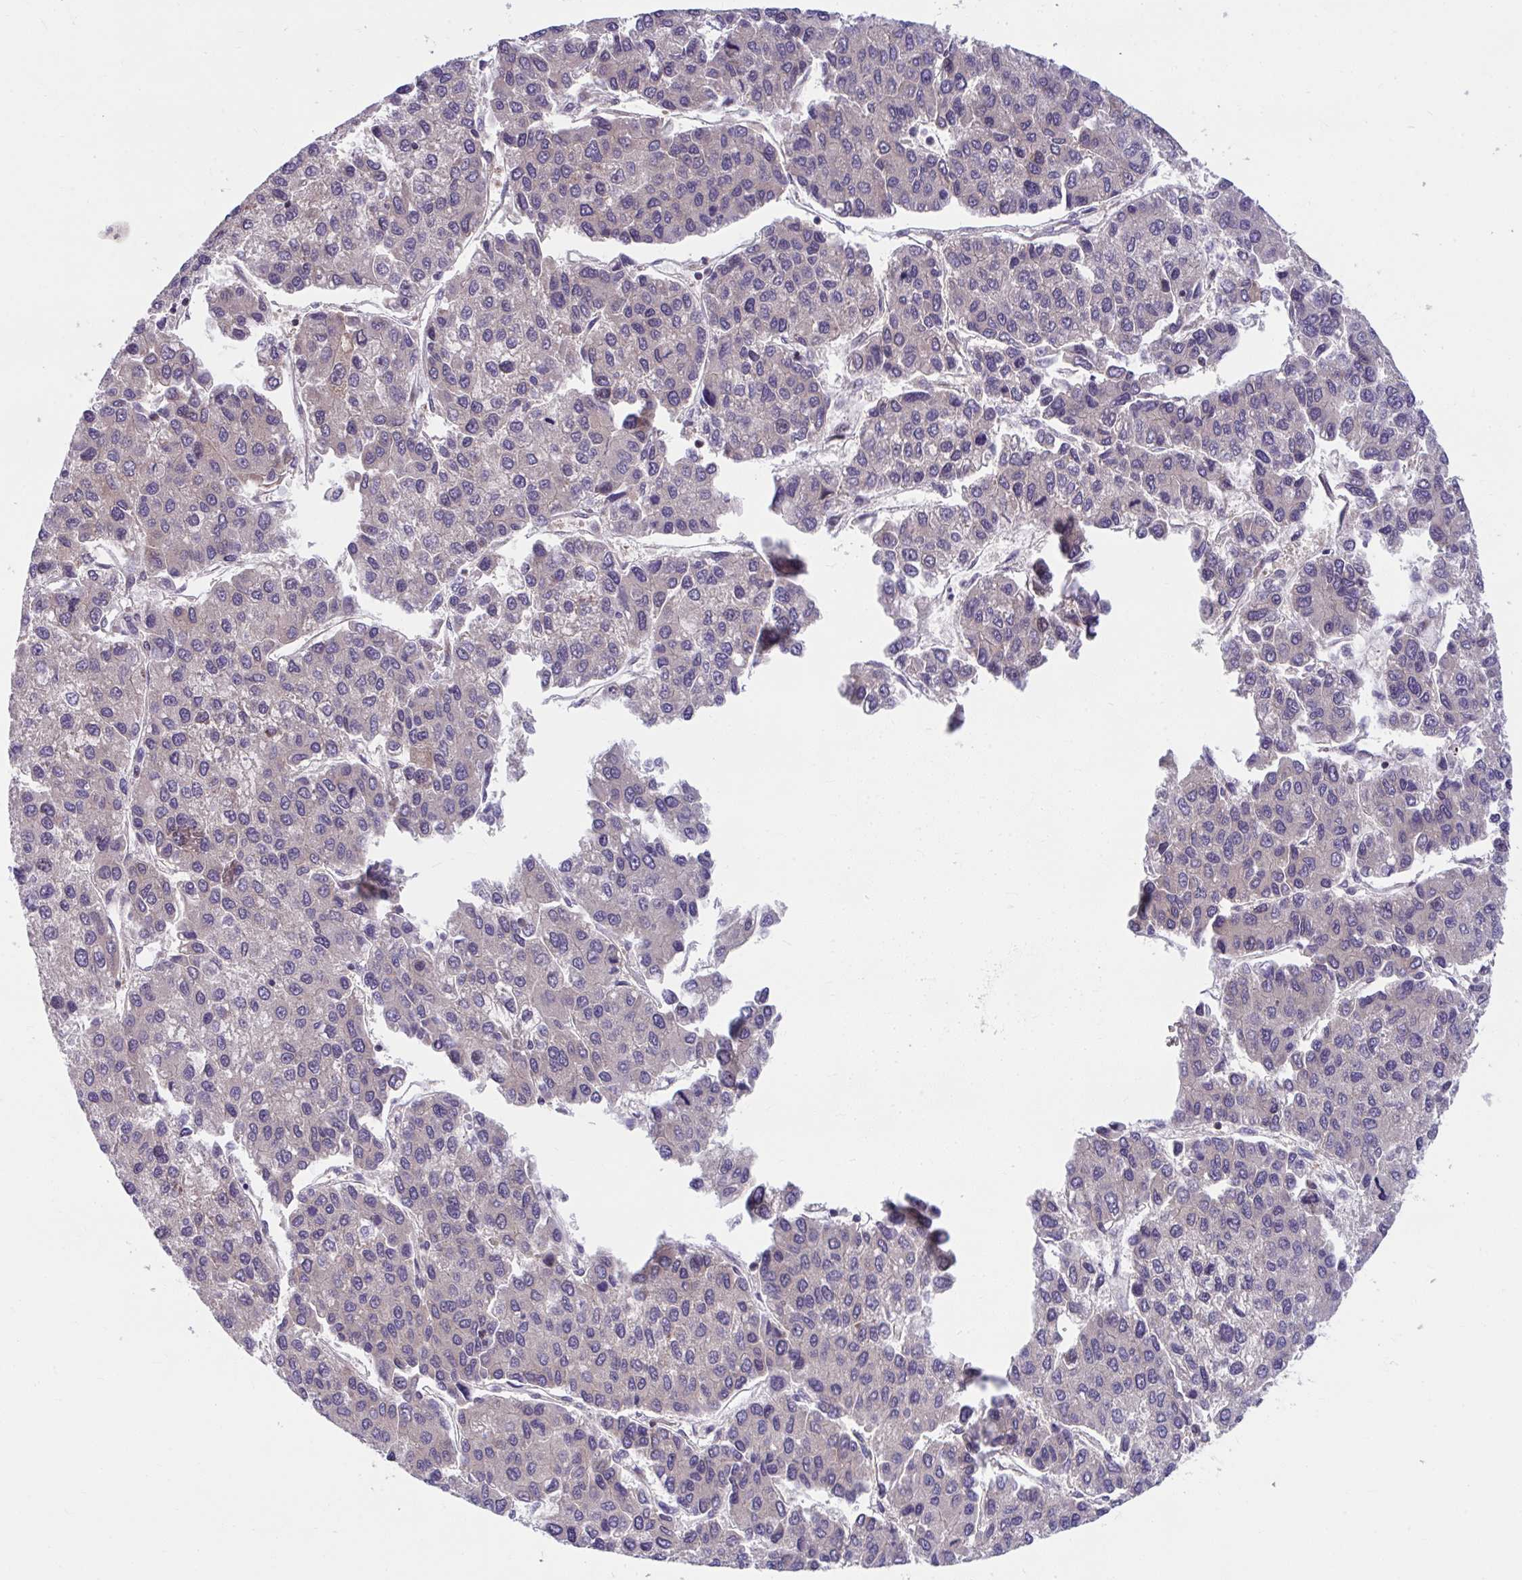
{"staining": {"intensity": "negative", "quantity": "none", "location": "none"}, "tissue": "liver cancer", "cell_type": "Tumor cells", "image_type": "cancer", "snomed": [{"axis": "morphology", "description": "Carcinoma, Hepatocellular, NOS"}, {"axis": "topography", "description": "Liver"}], "caption": "Tumor cells are negative for brown protein staining in liver hepatocellular carcinoma.", "gene": "PCDHB7", "patient": {"sex": "female", "age": 66}}